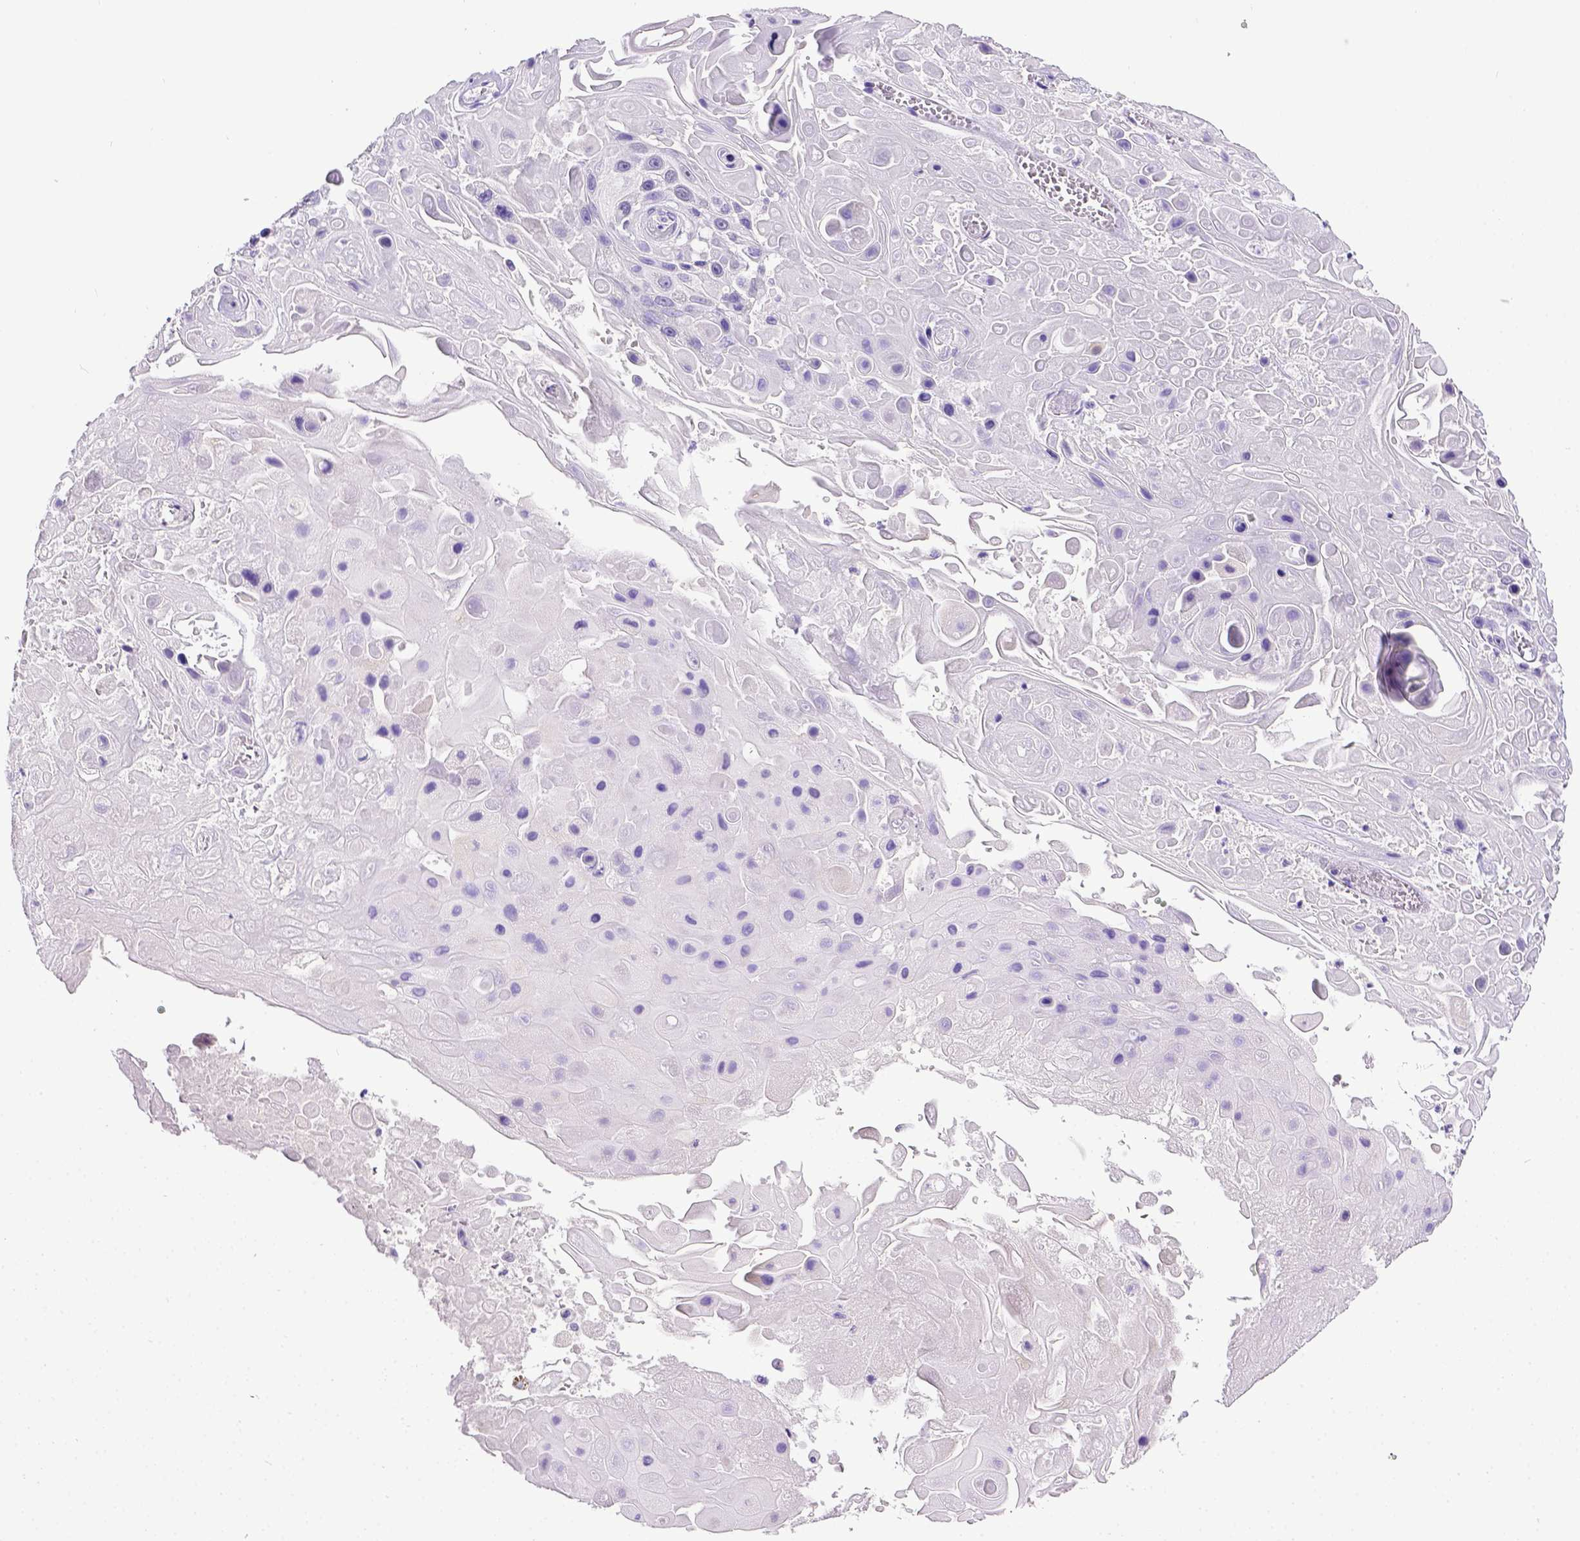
{"staining": {"intensity": "negative", "quantity": "none", "location": "none"}, "tissue": "skin cancer", "cell_type": "Tumor cells", "image_type": "cancer", "snomed": [{"axis": "morphology", "description": "Squamous cell carcinoma, NOS"}, {"axis": "topography", "description": "Skin"}], "caption": "Tumor cells are negative for brown protein staining in skin cancer.", "gene": "ESR1", "patient": {"sex": "male", "age": 82}}